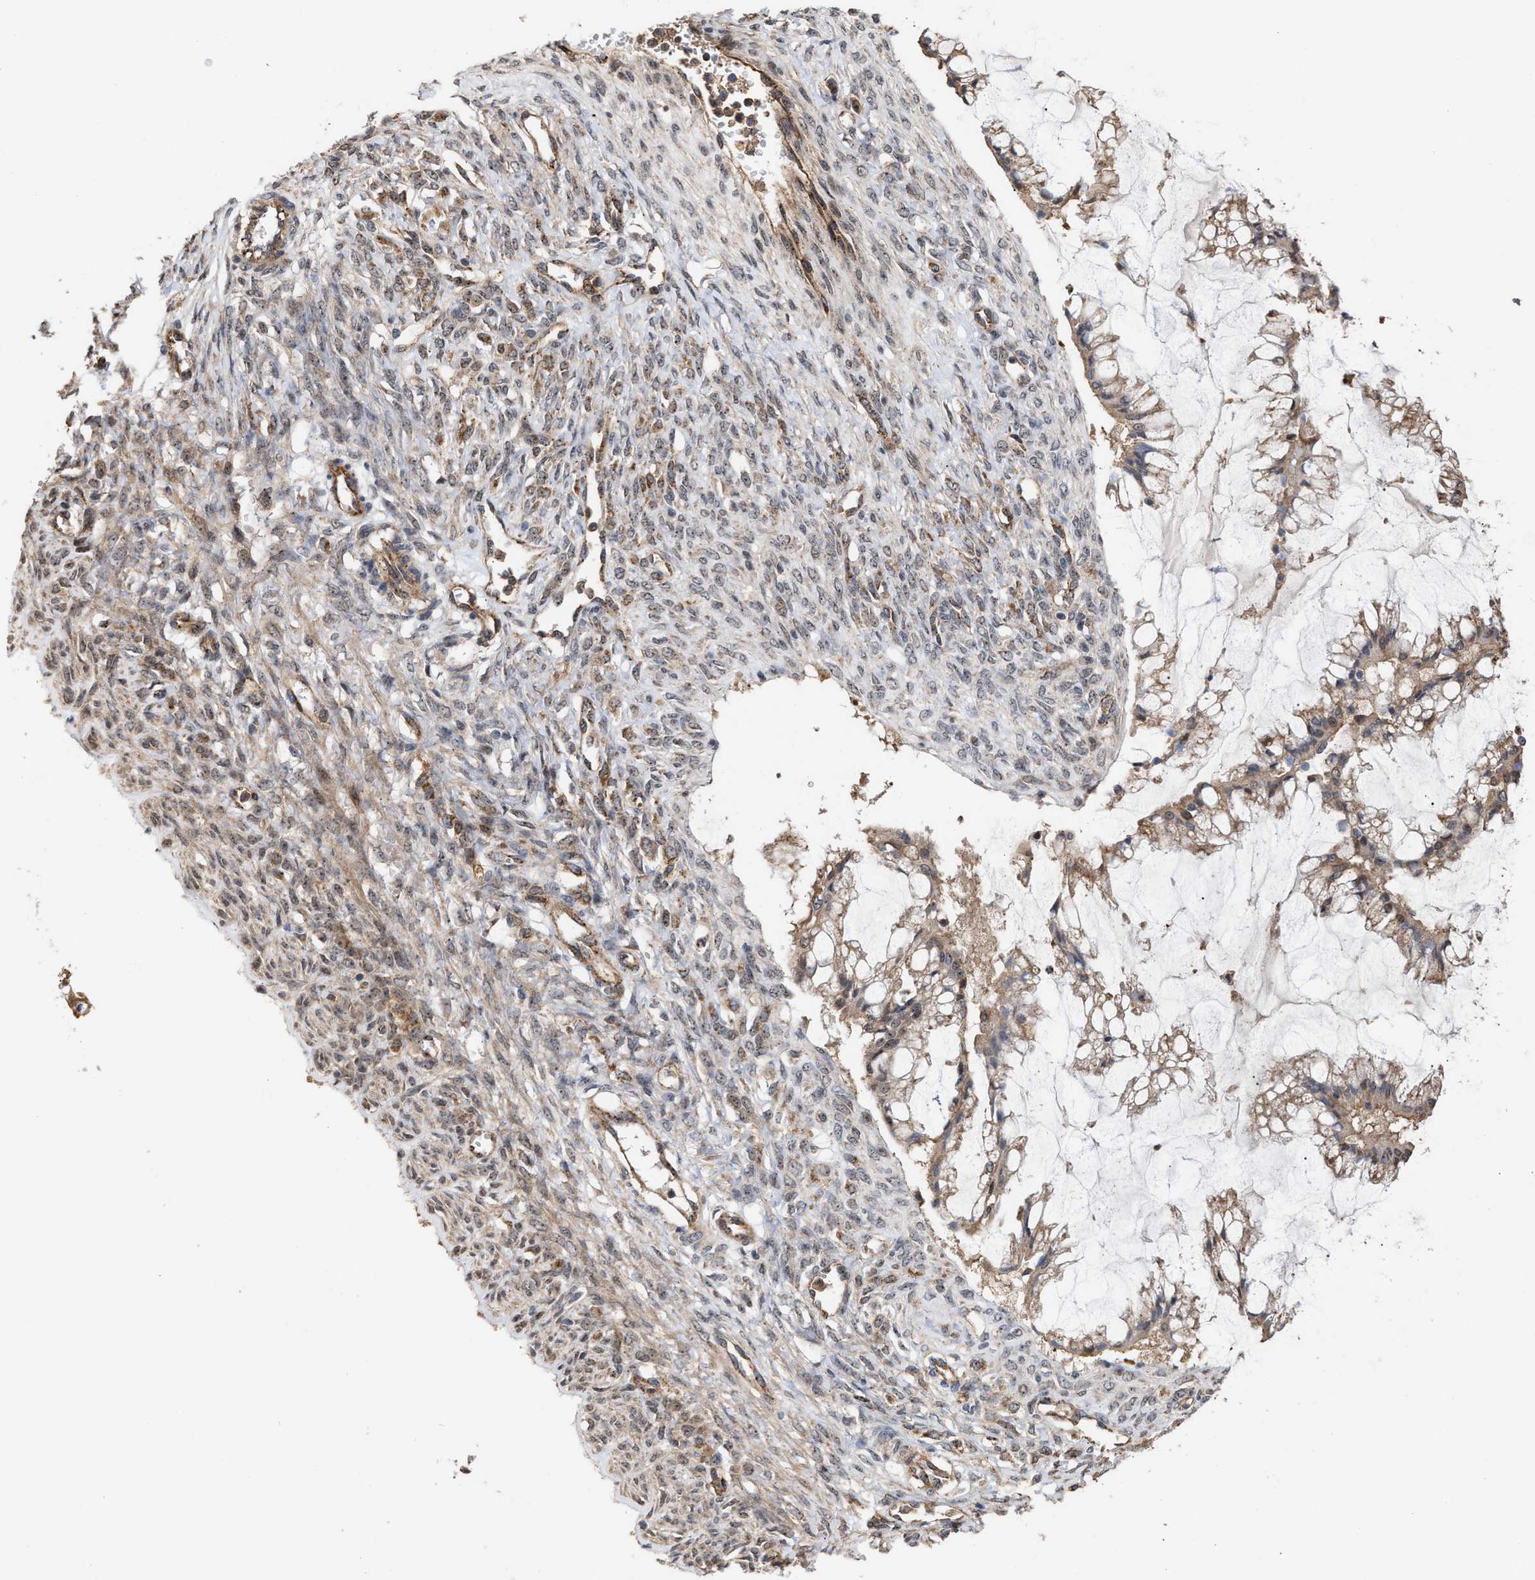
{"staining": {"intensity": "moderate", "quantity": ">75%", "location": "cytoplasmic/membranous"}, "tissue": "ovarian cancer", "cell_type": "Tumor cells", "image_type": "cancer", "snomed": [{"axis": "morphology", "description": "Cystadenocarcinoma, mucinous, NOS"}, {"axis": "topography", "description": "Ovary"}], "caption": "Immunohistochemical staining of human ovarian cancer (mucinous cystadenocarcinoma) shows moderate cytoplasmic/membranous protein positivity in approximately >75% of tumor cells. (Stains: DAB in brown, nuclei in blue, Microscopy: brightfield microscopy at high magnification).", "gene": "EXOSC2", "patient": {"sex": "female", "age": 73}}